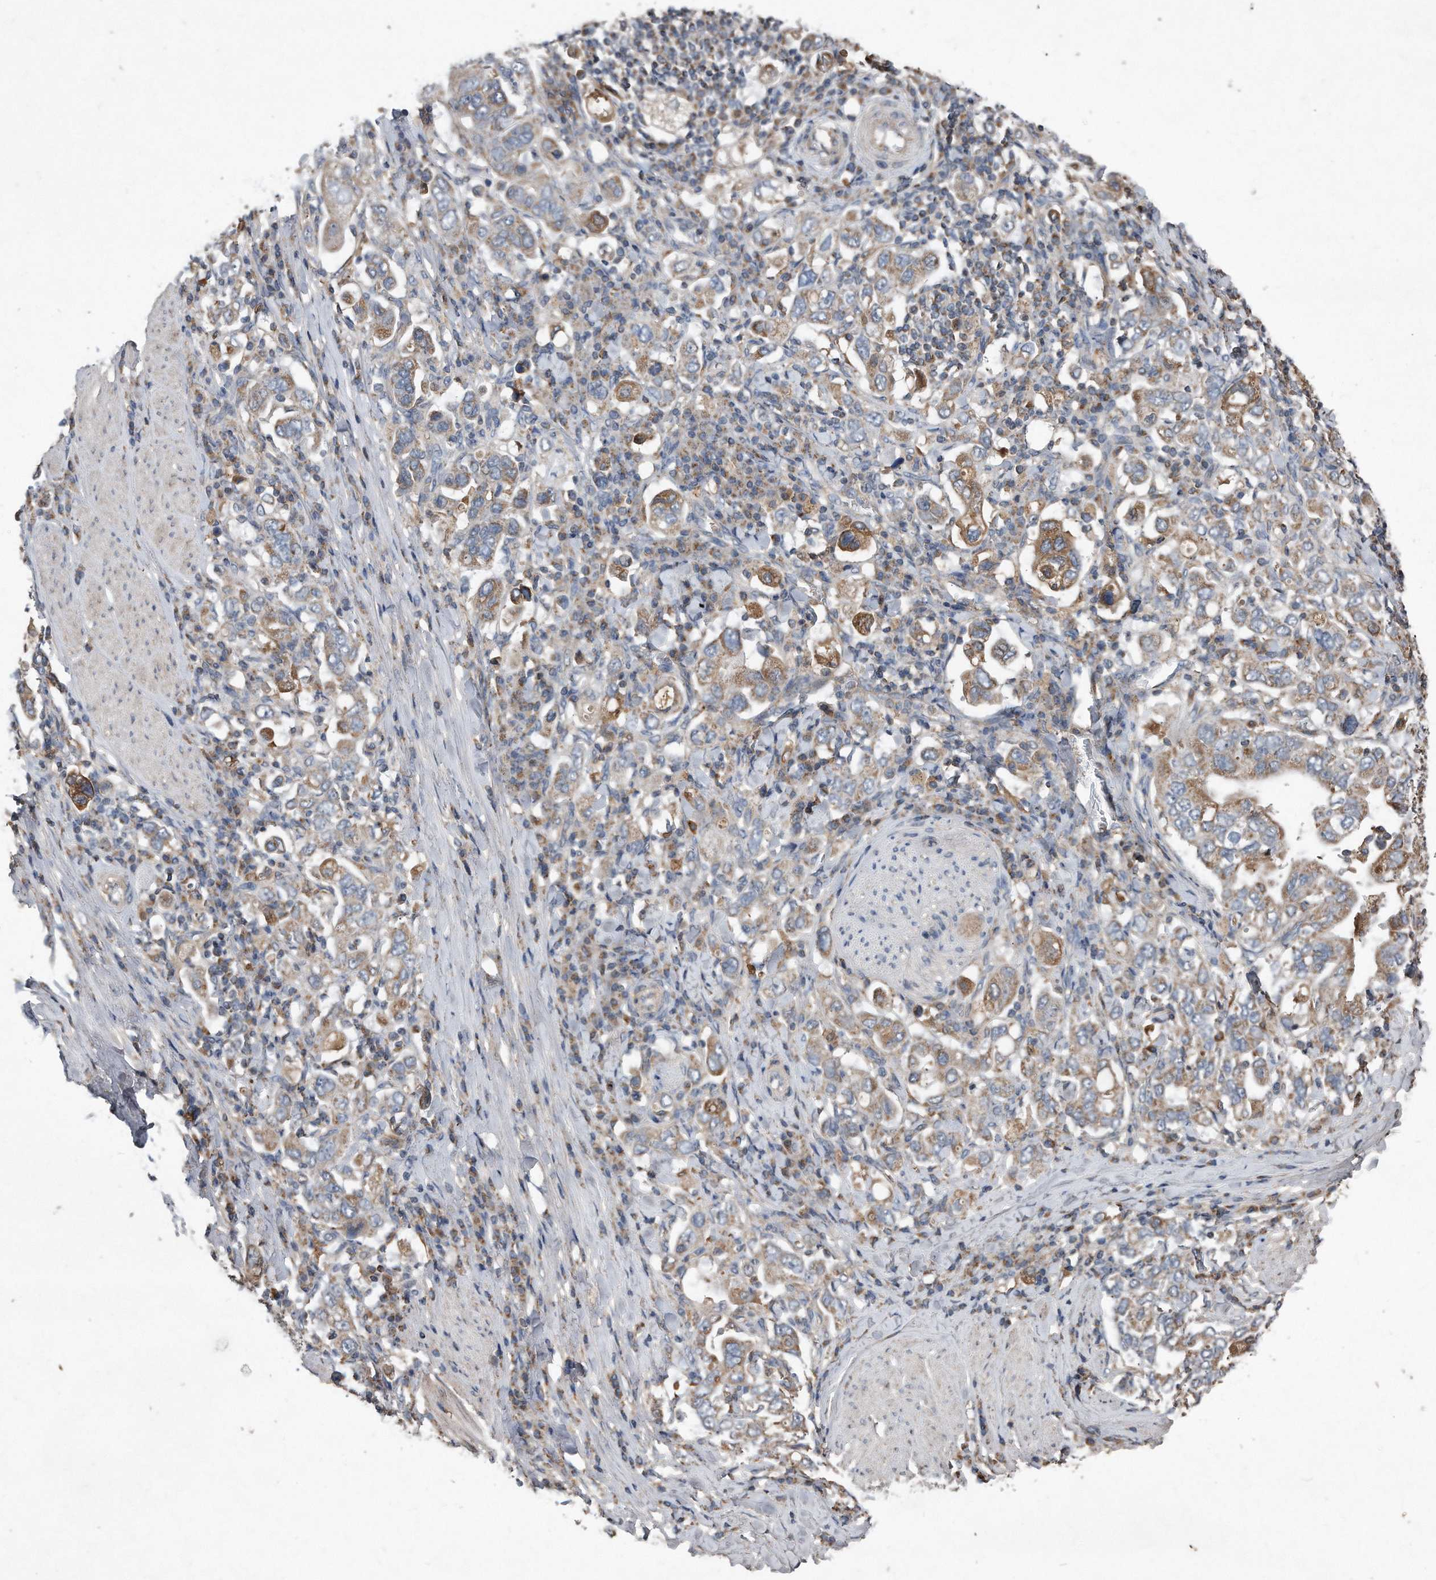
{"staining": {"intensity": "moderate", "quantity": "25%-75%", "location": "cytoplasmic/membranous"}, "tissue": "stomach cancer", "cell_type": "Tumor cells", "image_type": "cancer", "snomed": [{"axis": "morphology", "description": "Adenocarcinoma, NOS"}, {"axis": "topography", "description": "Stomach, upper"}], "caption": "Immunohistochemical staining of human stomach cancer (adenocarcinoma) demonstrates medium levels of moderate cytoplasmic/membranous protein staining in approximately 25%-75% of tumor cells.", "gene": "SDHA", "patient": {"sex": "male", "age": 62}}